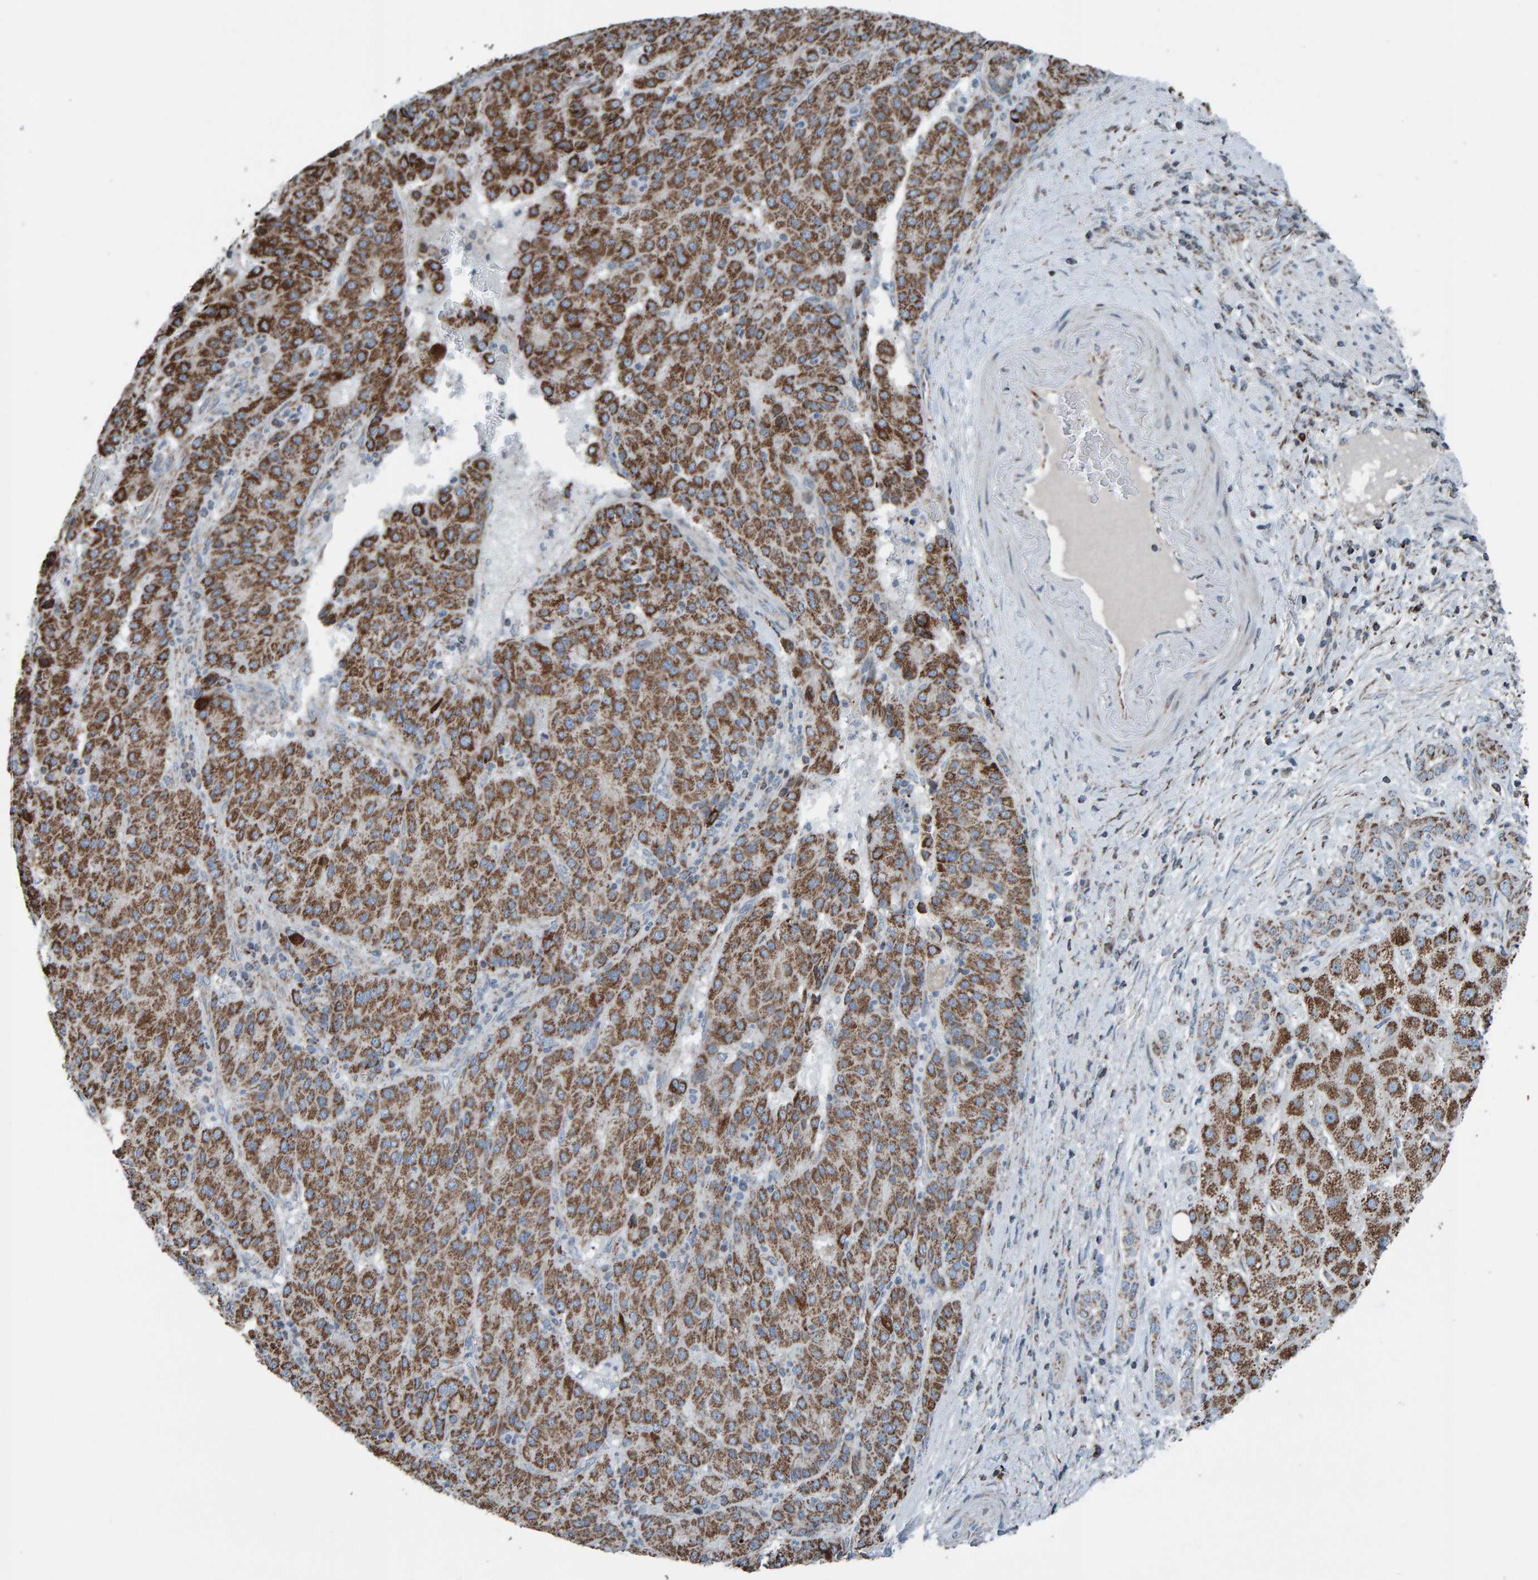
{"staining": {"intensity": "strong", "quantity": ">75%", "location": "cytoplasmic/membranous"}, "tissue": "liver cancer", "cell_type": "Tumor cells", "image_type": "cancer", "snomed": [{"axis": "morphology", "description": "Carcinoma, Hepatocellular, NOS"}, {"axis": "topography", "description": "Liver"}], "caption": "Immunohistochemistry staining of liver cancer, which shows high levels of strong cytoplasmic/membranous expression in approximately >75% of tumor cells indicating strong cytoplasmic/membranous protein expression. The staining was performed using DAB (3,3'-diaminobenzidine) (brown) for protein detection and nuclei were counterstained in hematoxylin (blue).", "gene": "ZNF48", "patient": {"sex": "male", "age": 65}}